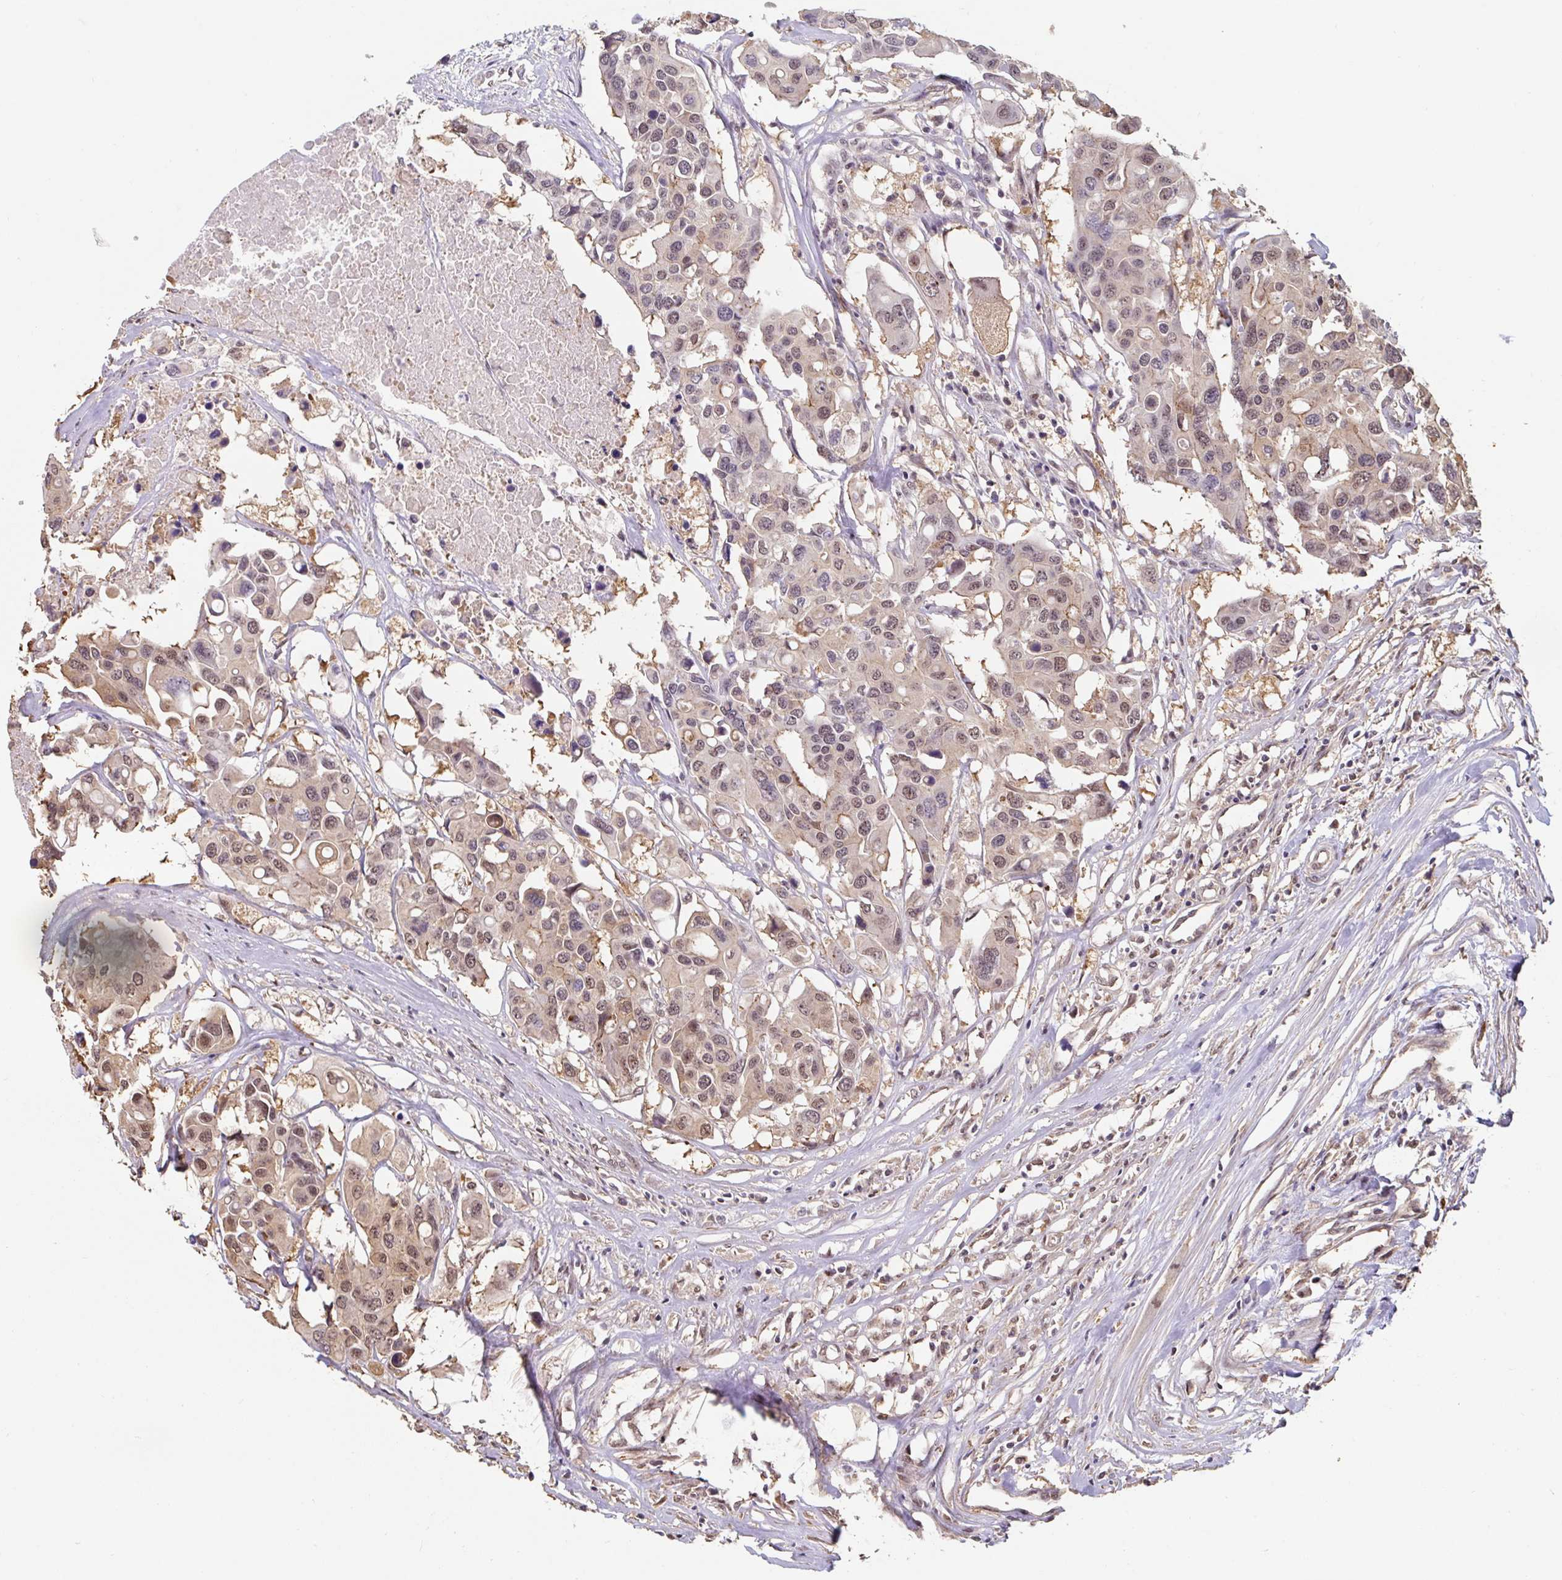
{"staining": {"intensity": "weak", "quantity": "25%-75%", "location": "nuclear"}, "tissue": "colorectal cancer", "cell_type": "Tumor cells", "image_type": "cancer", "snomed": [{"axis": "morphology", "description": "Adenocarcinoma, NOS"}, {"axis": "topography", "description": "Colon"}], "caption": "IHC of human colorectal adenocarcinoma reveals low levels of weak nuclear staining in about 25%-75% of tumor cells. (DAB IHC, brown staining for protein, blue staining for nuclei).", "gene": "ST13", "patient": {"sex": "male", "age": 77}}